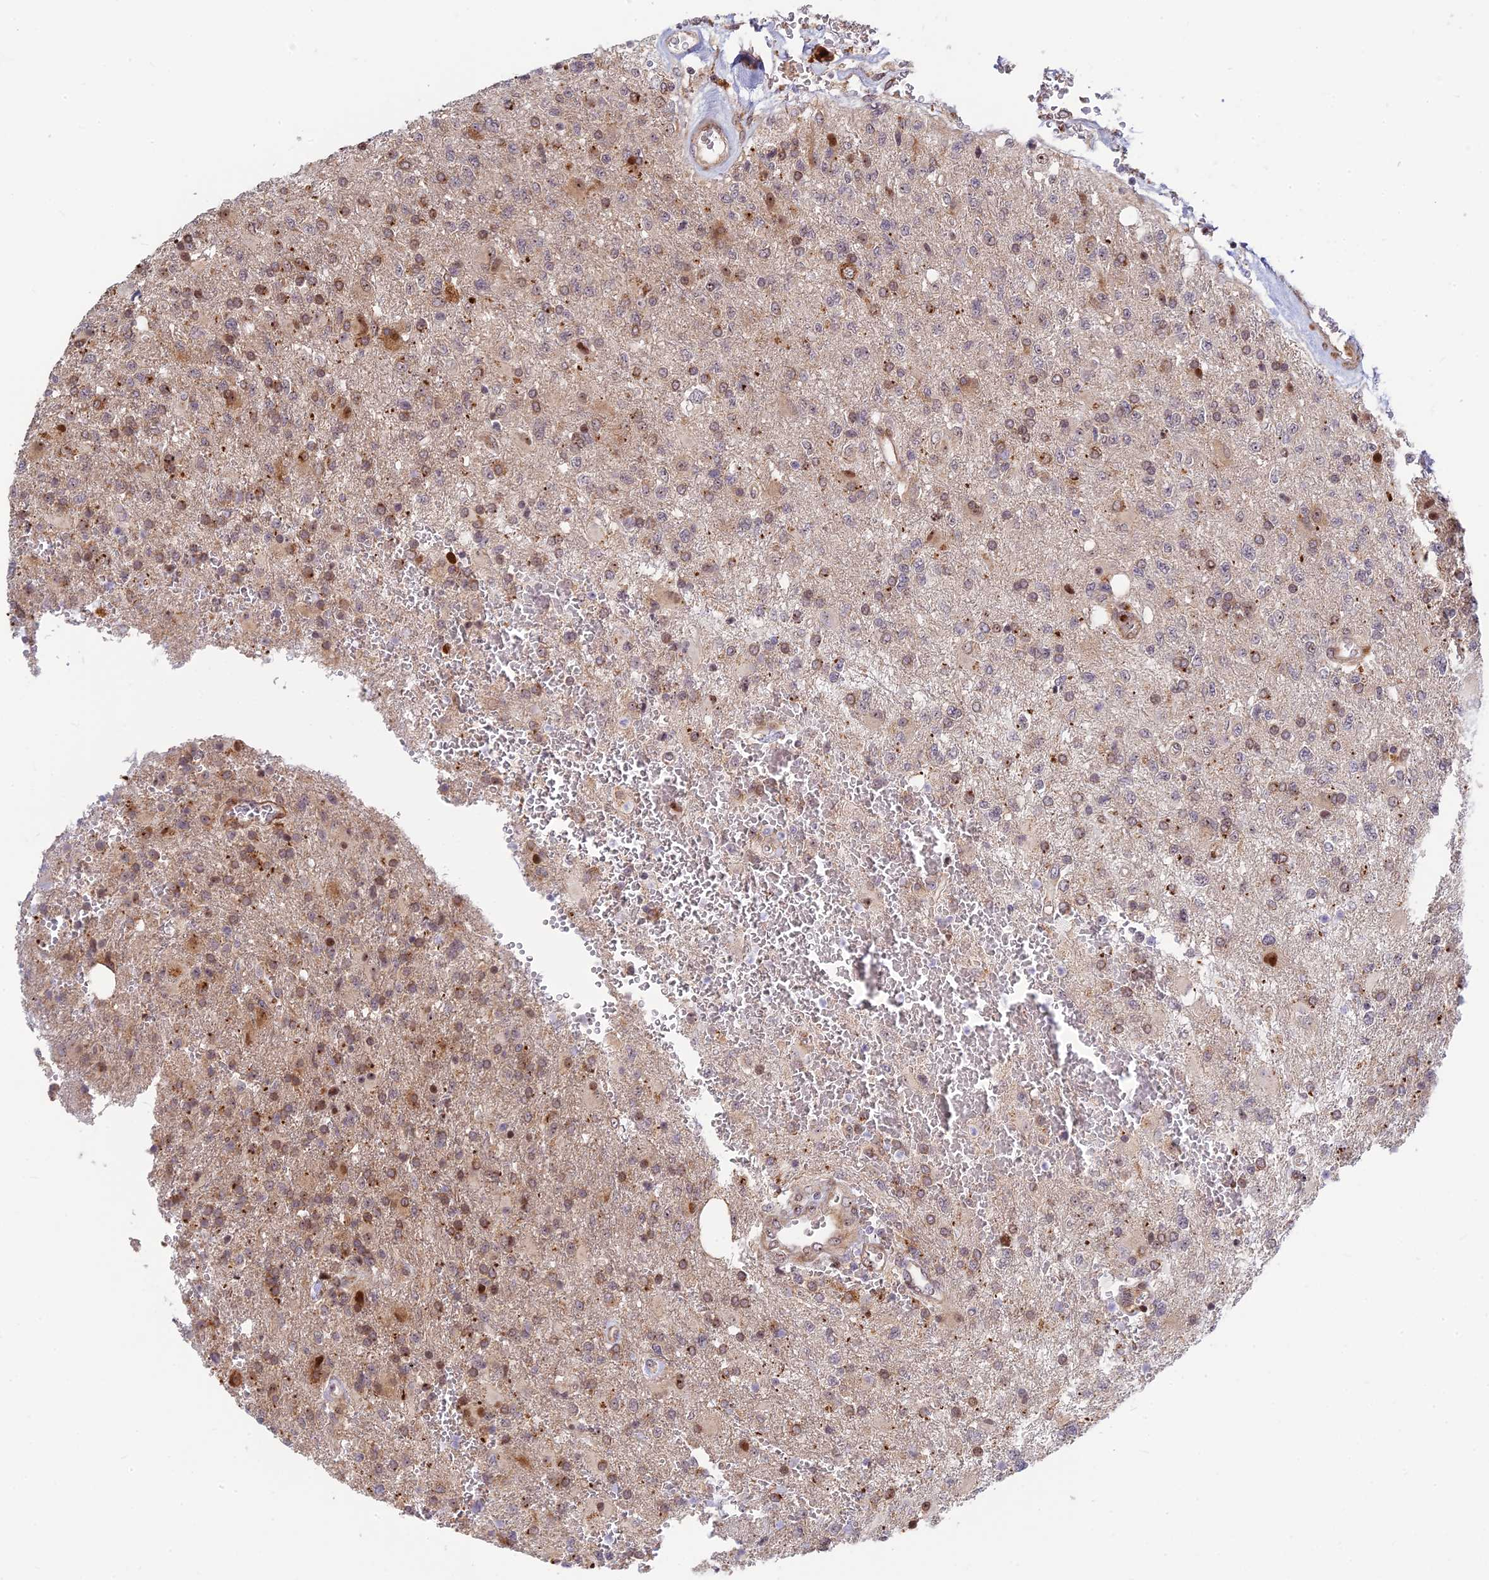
{"staining": {"intensity": "moderate", "quantity": "<25%", "location": "cytoplasmic/membranous"}, "tissue": "glioma", "cell_type": "Tumor cells", "image_type": "cancer", "snomed": [{"axis": "morphology", "description": "Glioma, malignant, High grade"}, {"axis": "topography", "description": "Brain"}], "caption": "Moderate cytoplasmic/membranous expression for a protein is seen in about <25% of tumor cells of glioma using immunohistochemistry.", "gene": "UFSP2", "patient": {"sex": "male", "age": 56}}